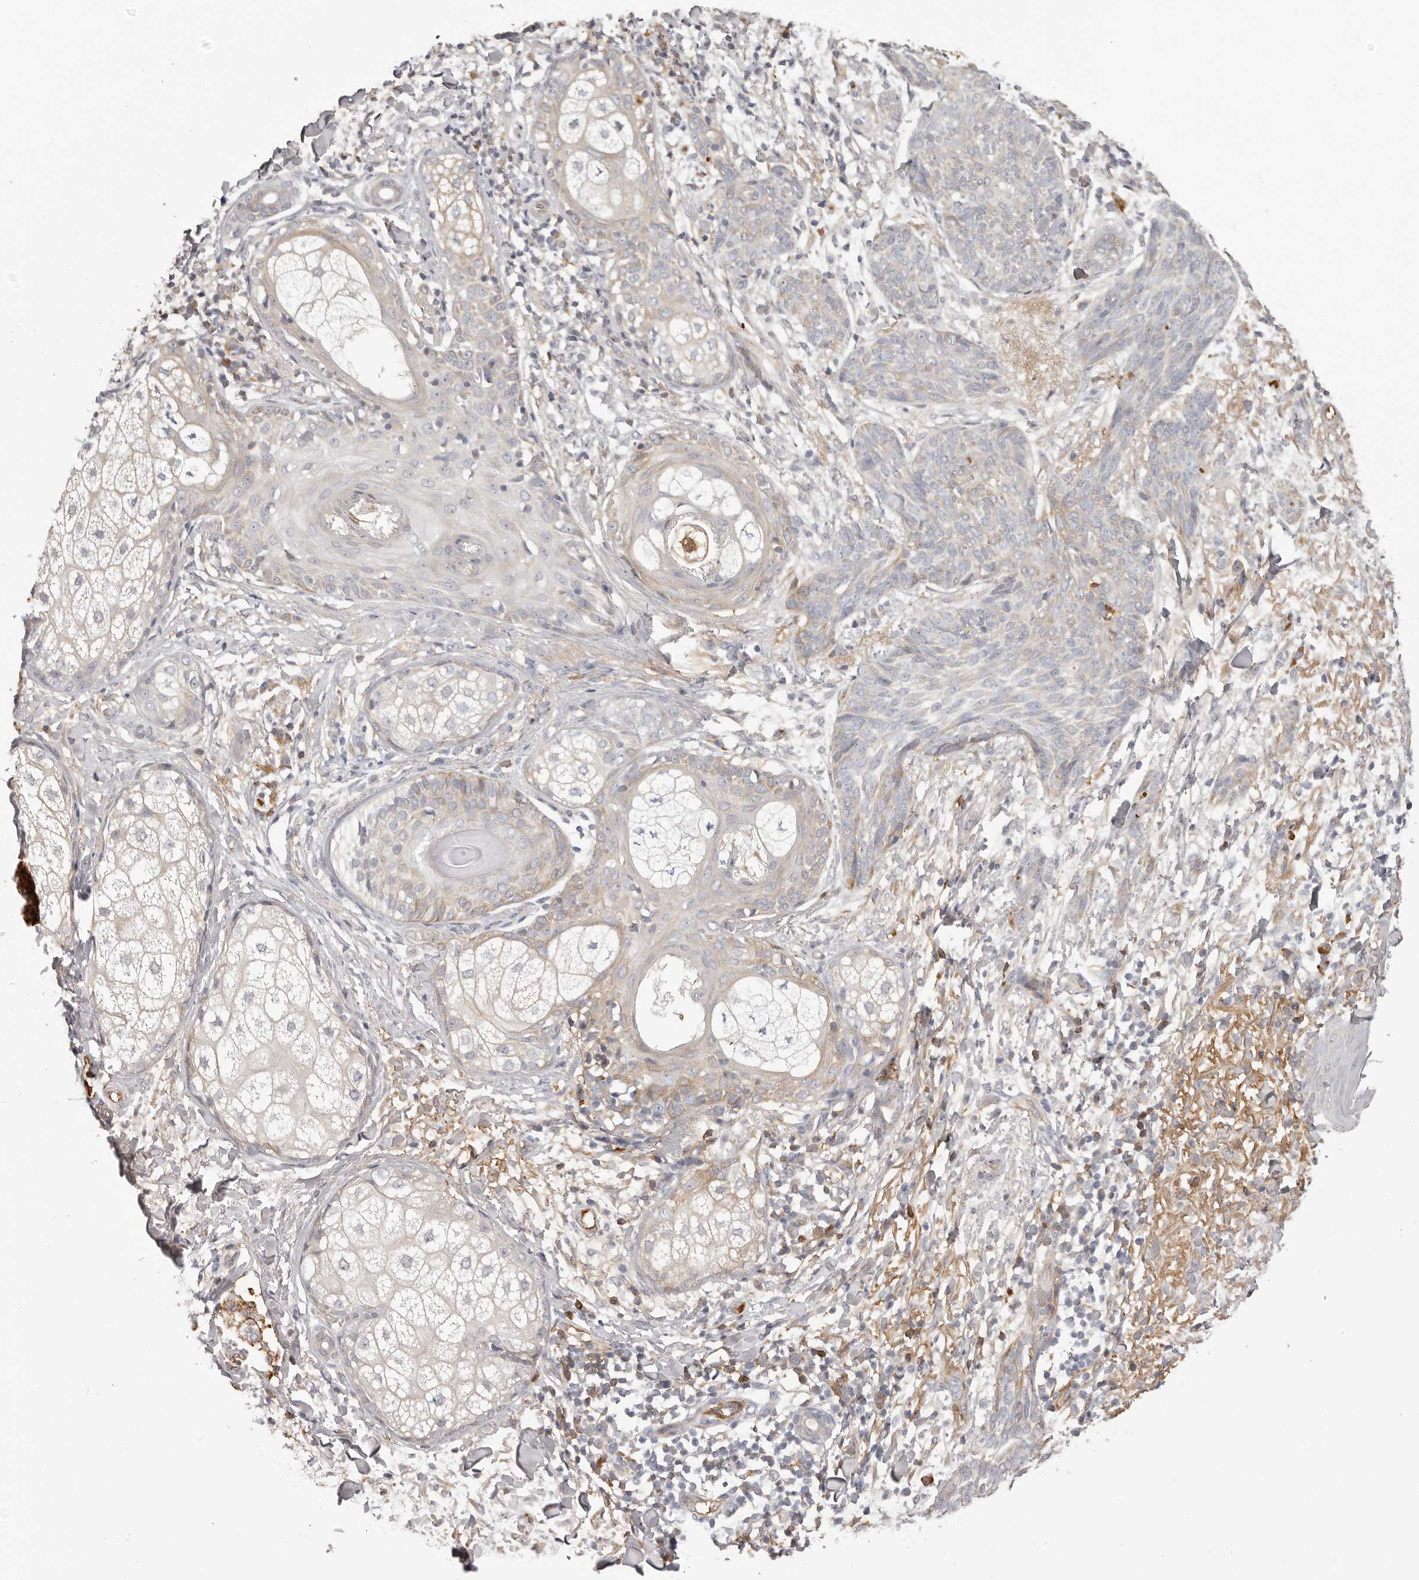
{"staining": {"intensity": "negative", "quantity": "none", "location": "none"}, "tissue": "skin cancer", "cell_type": "Tumor cells", "image_type": "cancer", "snomed": [{"axis": "morphology", "description": "Basal cell carcinoma"}, {"axis": "topography", "description": "Skin"}], "caption": "Tumor cells are negative for brown protein staining in skin cancer.", "gene": "OTUD3", "patient": {"sex": "male", "age": 85}}